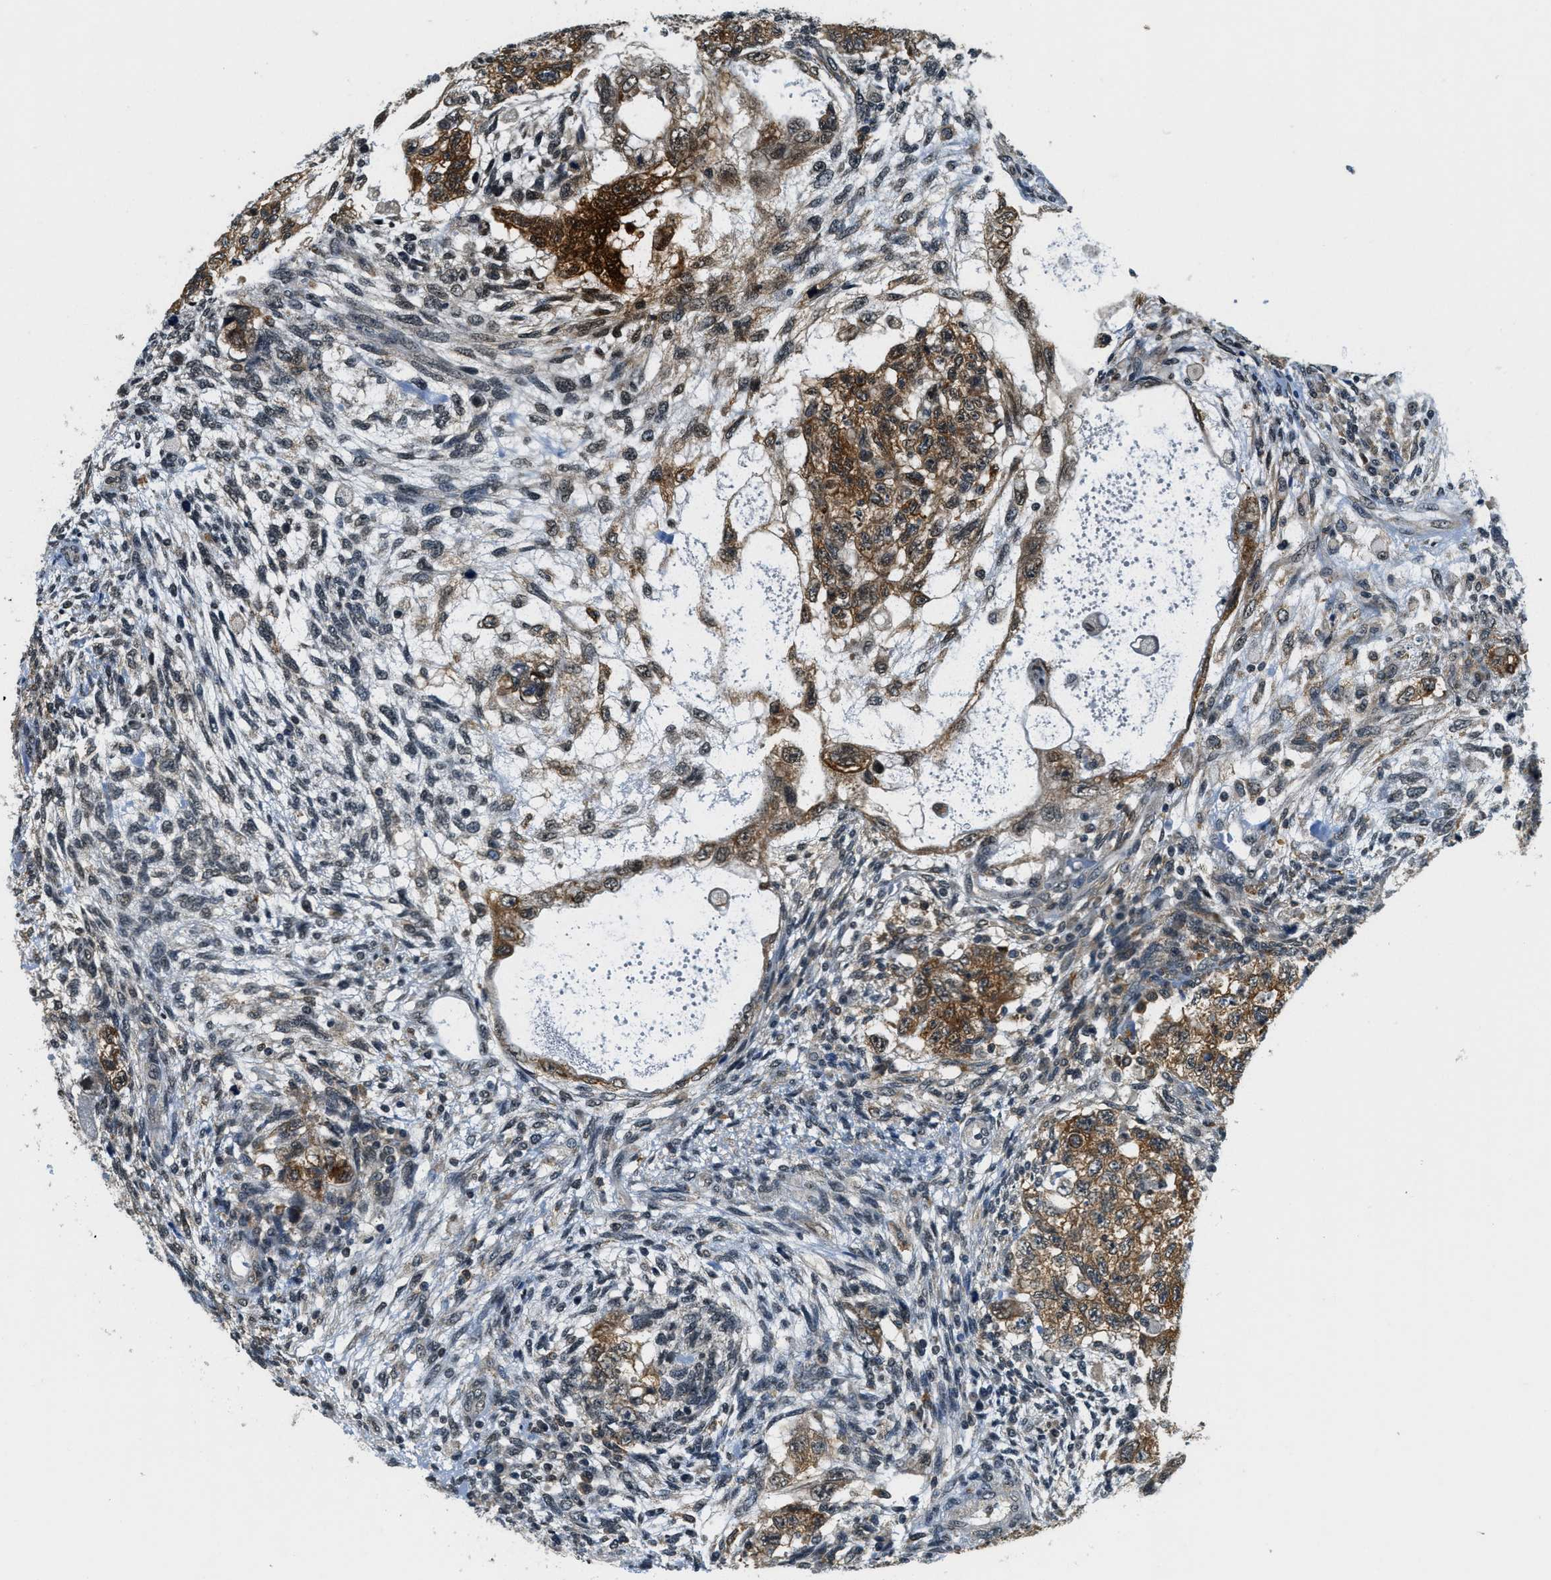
{"staining": {"intensity": "strong", "quantity": ">75%", "location": "cytoplasmic/membranous"}, "tissue": "testis cancer", "cell_type": "Tumor cells", "image_type": "cancer", "snomed": [{"axis": "morphology", "description": "Normal tissue, NOS"}, {"axis": "morphology", "description": "Carcinoma, Embryonal, NOS"}, {"axis": "topography", "description": "Testis"}], "caption": "Protein positivity by immunohistochemistry (IHC) shows strong cytoplasmic/membranous staining in about >75% of tumor cells in testis cancer.", "gene": "RAB11FIP1", "patient": {"sex": "male", "age": 36}}